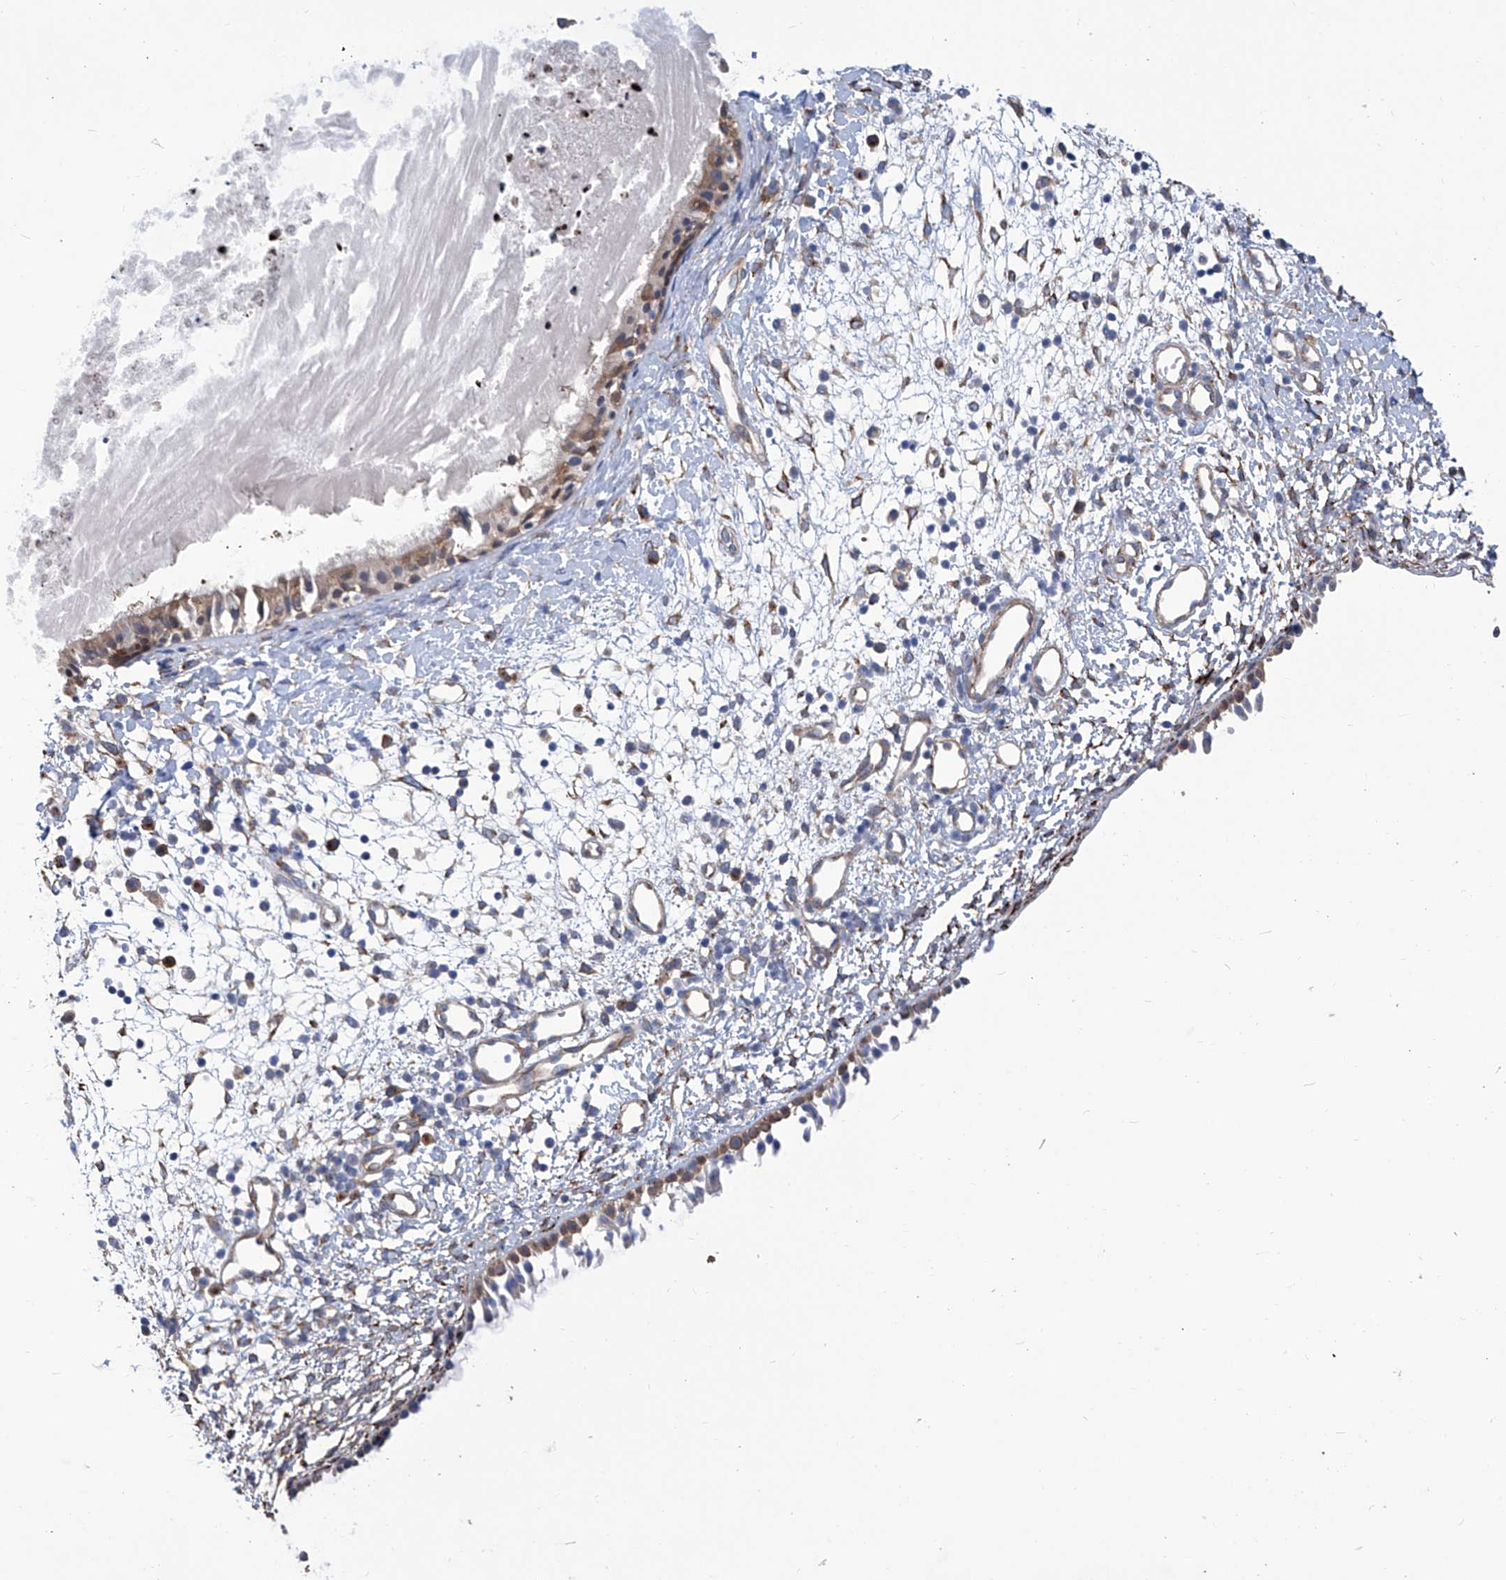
{"staining": {"intensity": "moderate", "quantity": ">75%", "location": "cytoplasmic/membranous"}, "tissue": "nasopharynx", "cell_type": "Respiratory epithelial cells", "image_type": "normal", "snomed": [{"axis": "morphology", "description": "Normal tissue, NOS"}, {"axis": "topography", "description": "Nasopharynx"}], "caption": "Normal nasopharynx displays moderate cytoplasmic/membranous staining in about >75% of respiratory epithelial cells, visualized by immunohistochemistry.", "gene": "SMS", "patient": {"sex": "male", "age": 22}}